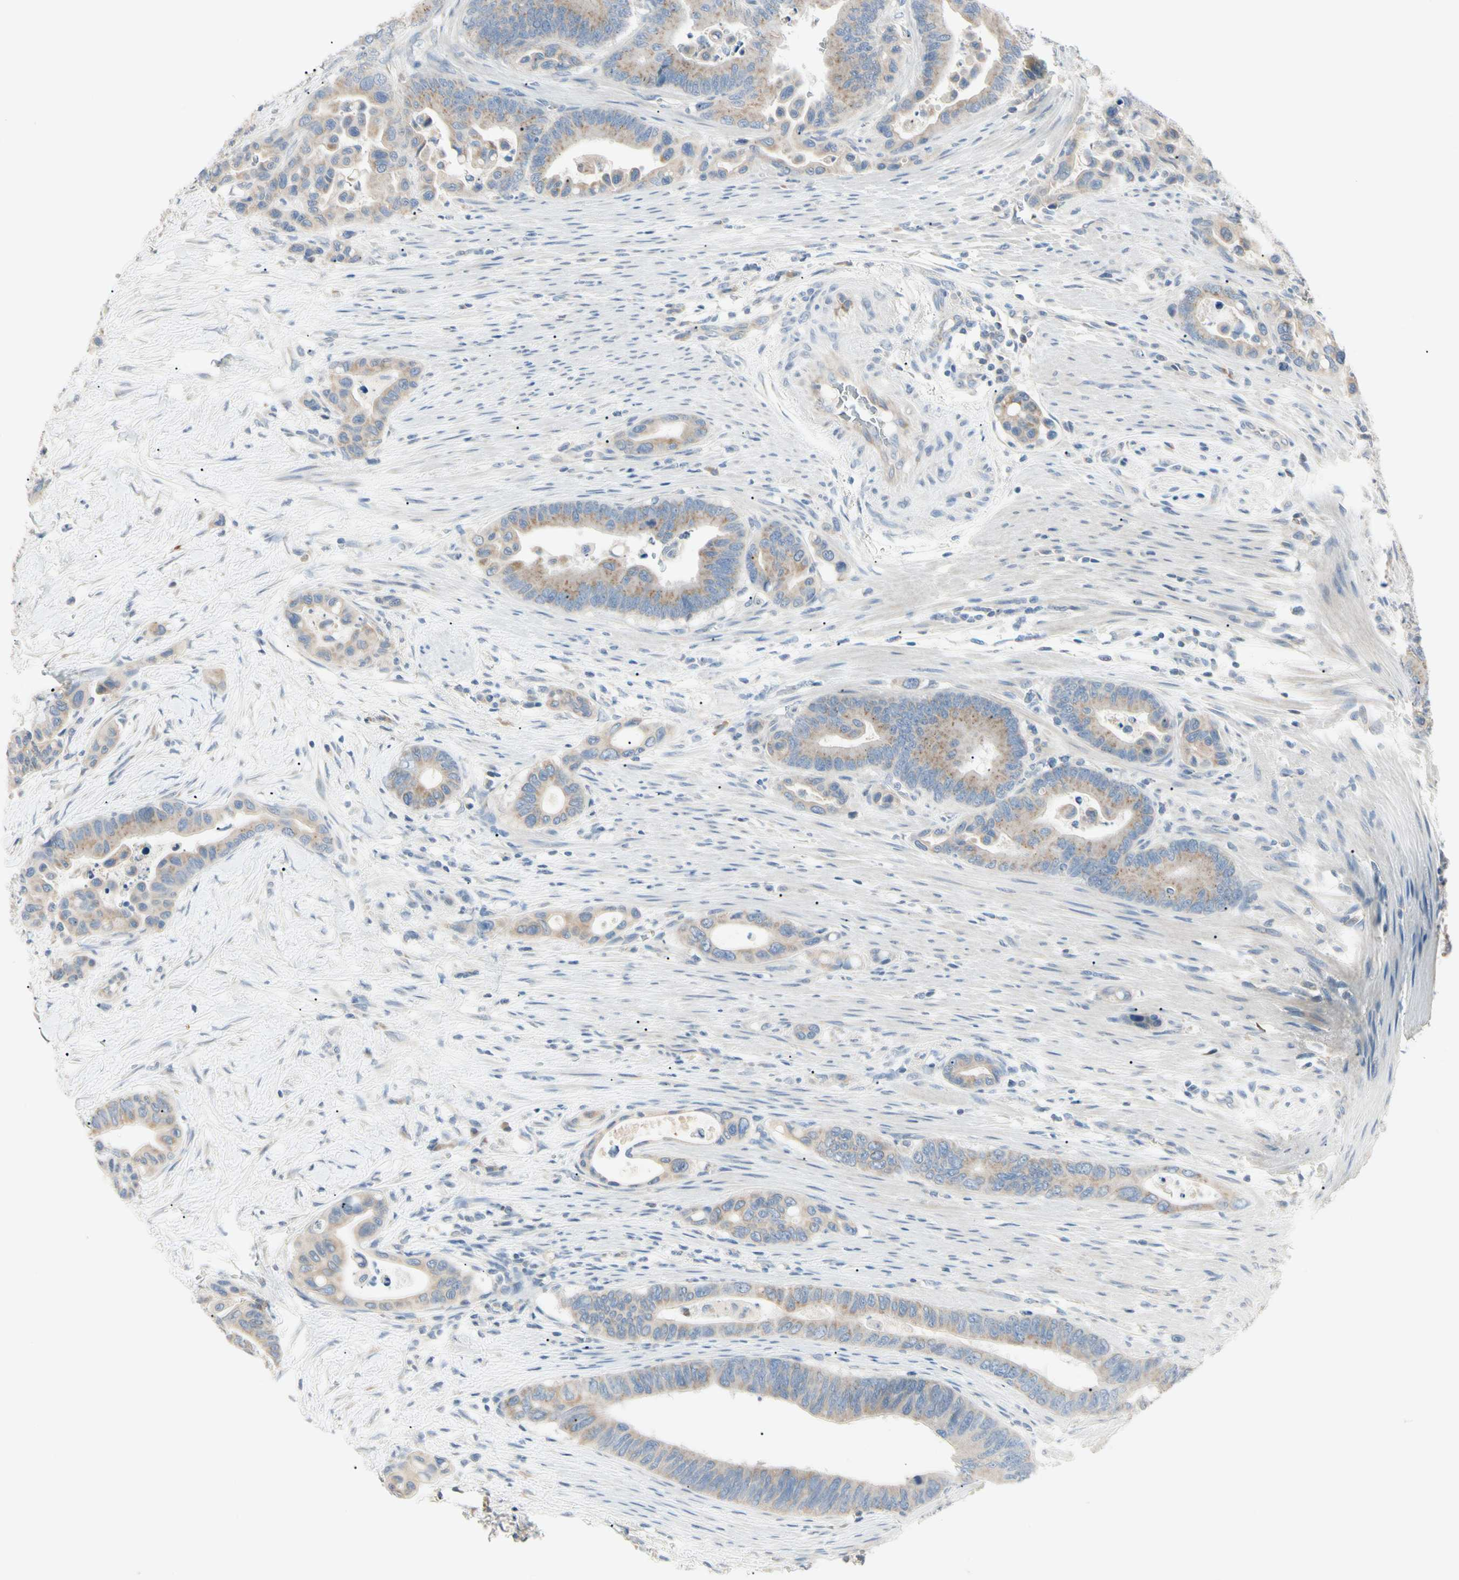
{"staining": {"intensity": "weak", "quantity": ">75%", "location": "cytoplasmic/membranous"}, "tissue": "colorectal cancer", "cell_type": "Tumor cells", "image_type": "cancer", "snomed": [{"axis": "morphology", "description": "Normal tissue, NOS"}, {"axis": "morphology", "description": "Adenocarcinoma, NOS"}, {"axis": "topography", "description": "Colon"}], "caption": "Colorectal cancer was stained to show a protein in brown. There is low levels of weak cytoplasmic/membranous positivity in about >75% of tumor cells.", "gene": "ALDH18A1", "patient": {"sex": "male", "age": 82}}